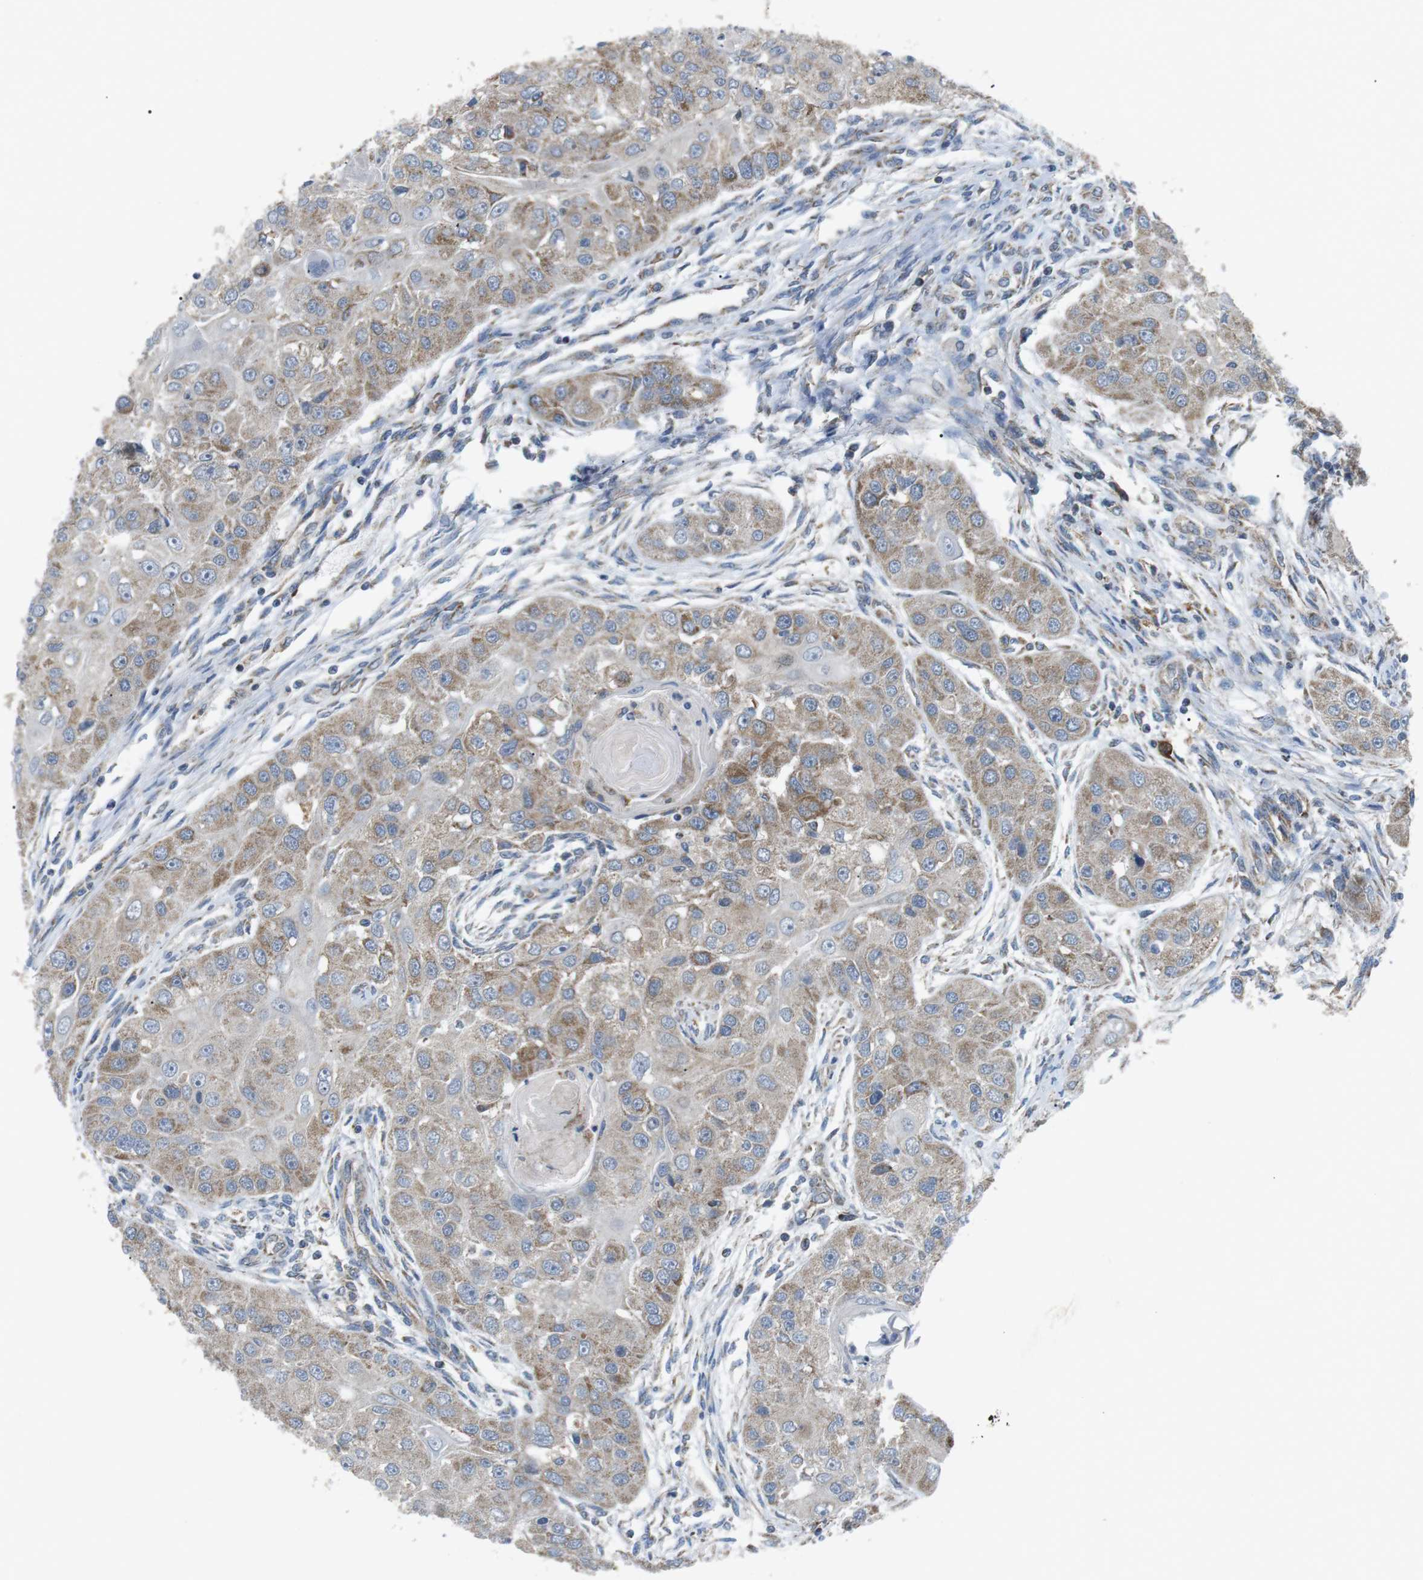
{"staining": {"intensity": "weak", "quantity": ">75%", "location": "cytoplasmic/membranous"}, "tissue": "head and neck cancer", "cell_type": "Tumor cells", "image_type": "cancer", "snomed": [{"axis": "morphology", "description": "Normal tissue, NOS"}, {"axis": "morphology", "description": "Squamous cell carcinoma, NOS"}, {"axis": "topography", "description": "Skeletal muscle"}, {"axis": "topography", "description": "Head-Neck"}], "caption": "Protein expression analysis of head and neck cancer (squamous cell carcinoma) exhibits weak cytoplasmic/membranous staining in about >75% of tumor cells.", "gene": "BACE1", "patient": {"sex": "male", "age": 51}}